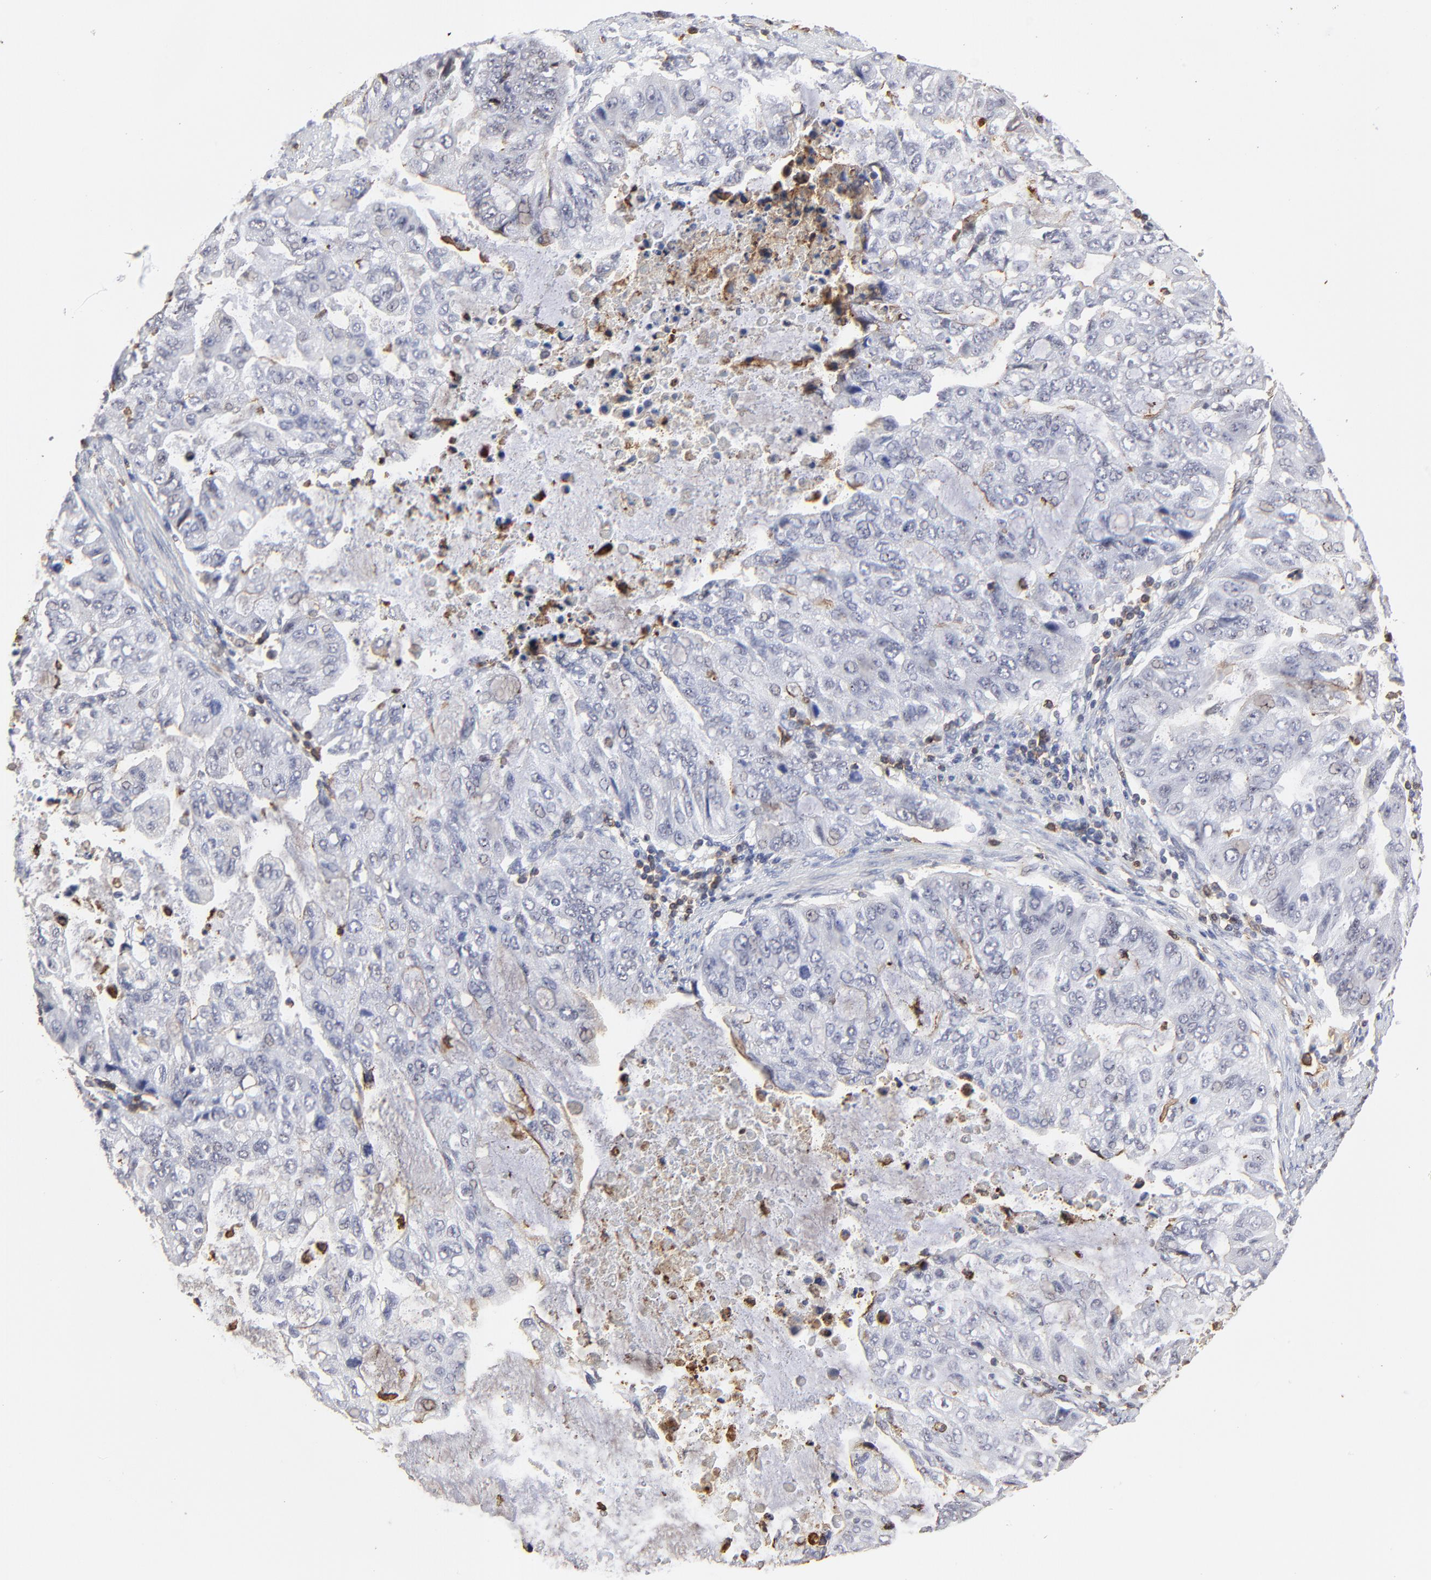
{"staining": {"intensity": "negative", "quantity": "none", "location": "none"}, "tissue": "stomach cancer", "cell_type": "Tumor cells", "image_type": "cancer", "snomed": [{"axis": "morphology", "description": "Adenocarcinoma, NOS"}, {"axis": "topography", "description": "Stomach, upper"}], "caption": "An immunohistochemistry (IHC) image of stomach adenocarcinoma is shown. There is no staining in tumor cells of stomach adenocarcinoma.", "gene": "SLC6A14", "patient": {"sex": "female", "age": 52}}